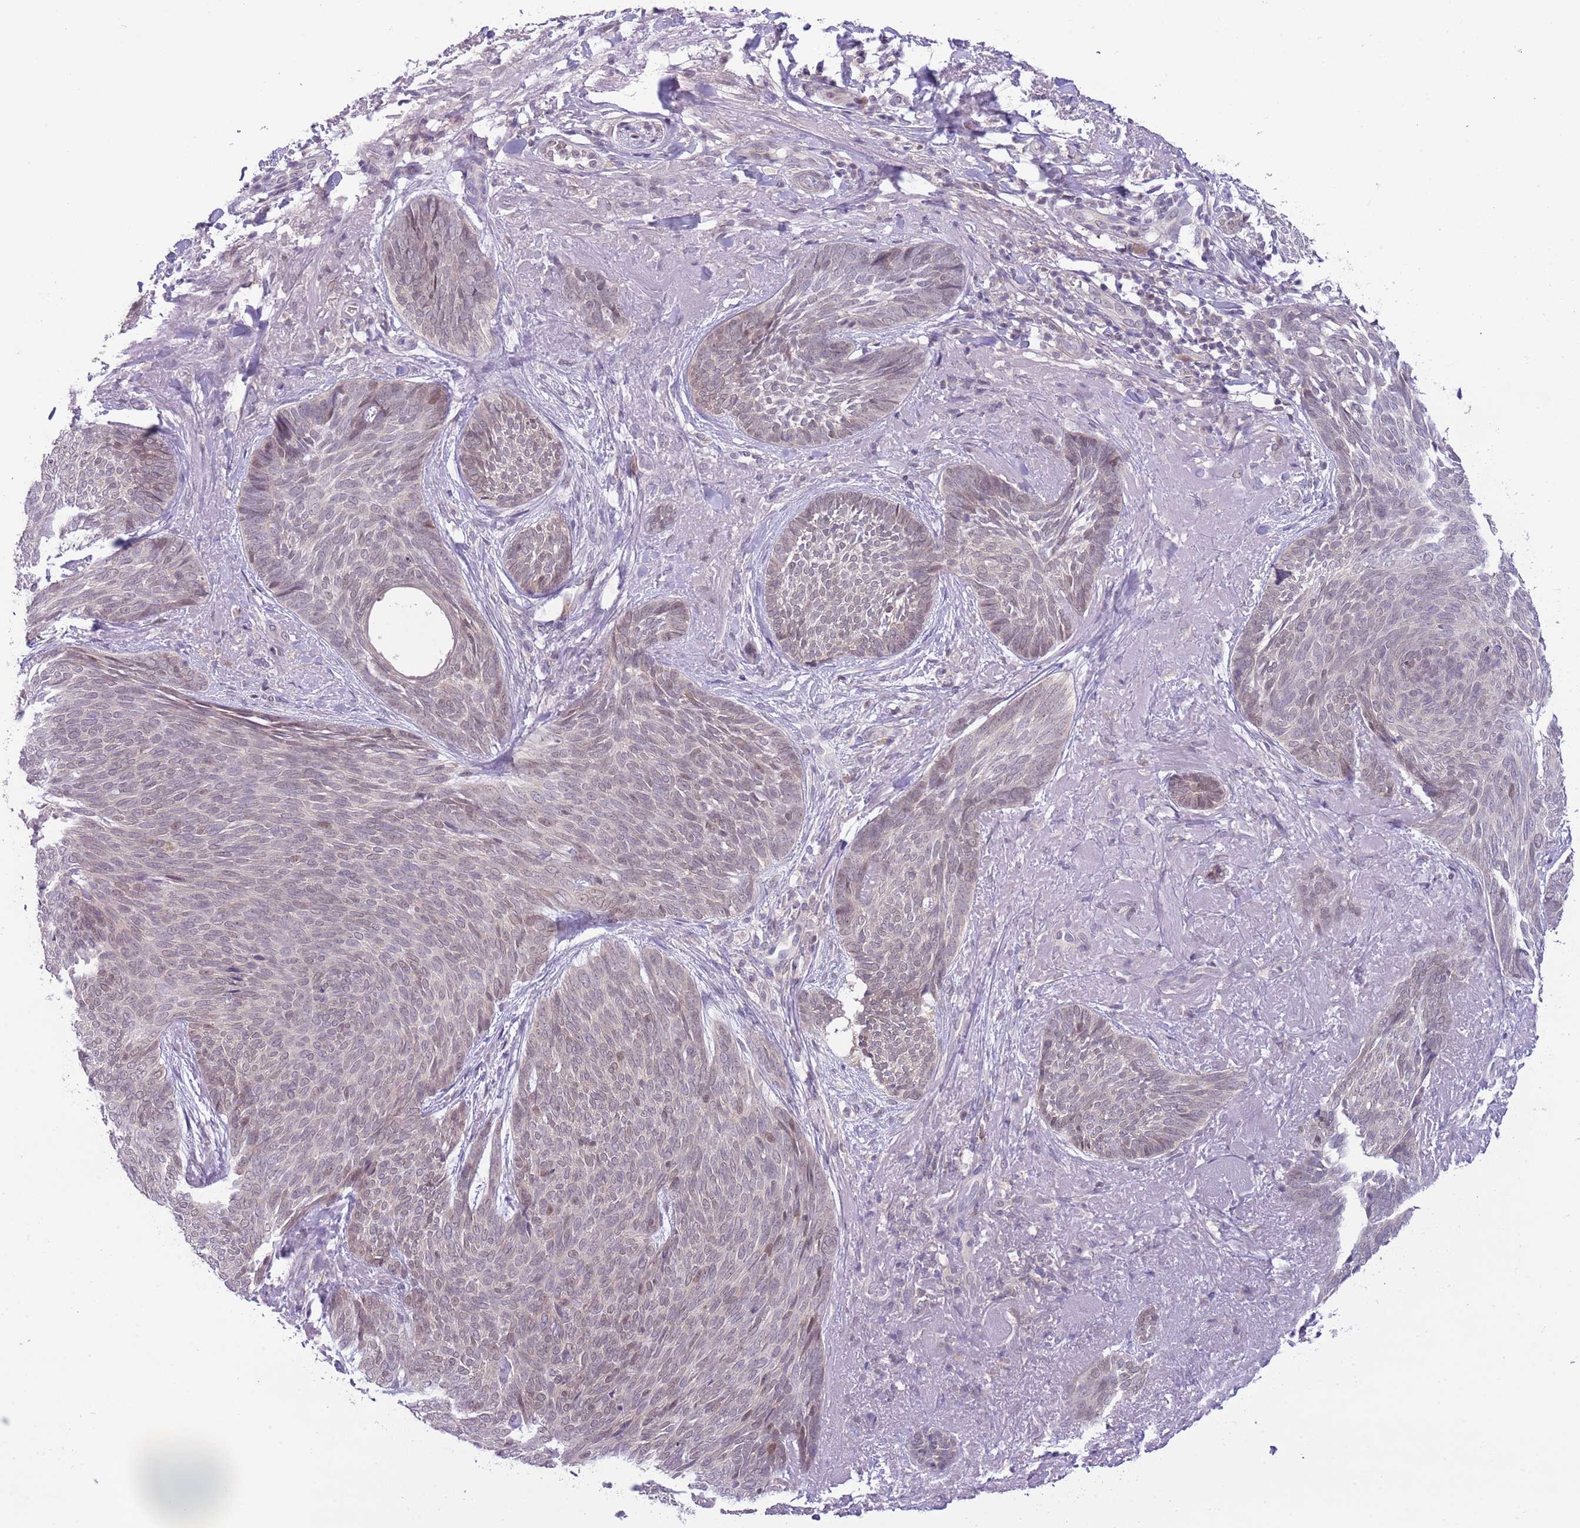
{"staining": {"intensity": "negative", "quantity": "none", "location": "none"}, "tissue": "skin cancer", "cell_type": "Tumor cells", "image_type": "cancer", "snomed": [{"axis": "morphology", "description": "Basal cell carcinoma"}, {"axis": "topography", "description": "Skin"}], "caption": "Skin cancer was stained to show a protein in brown. There is no significant expression in tumor cells. The staining was performed using DAB to visualize the protein expression in brown, while the nuclei were stained in blue with hematoxylin (Magnification: 20x).", "gene": "GALK2", "patient": {"sex": "female", "age": 86}}